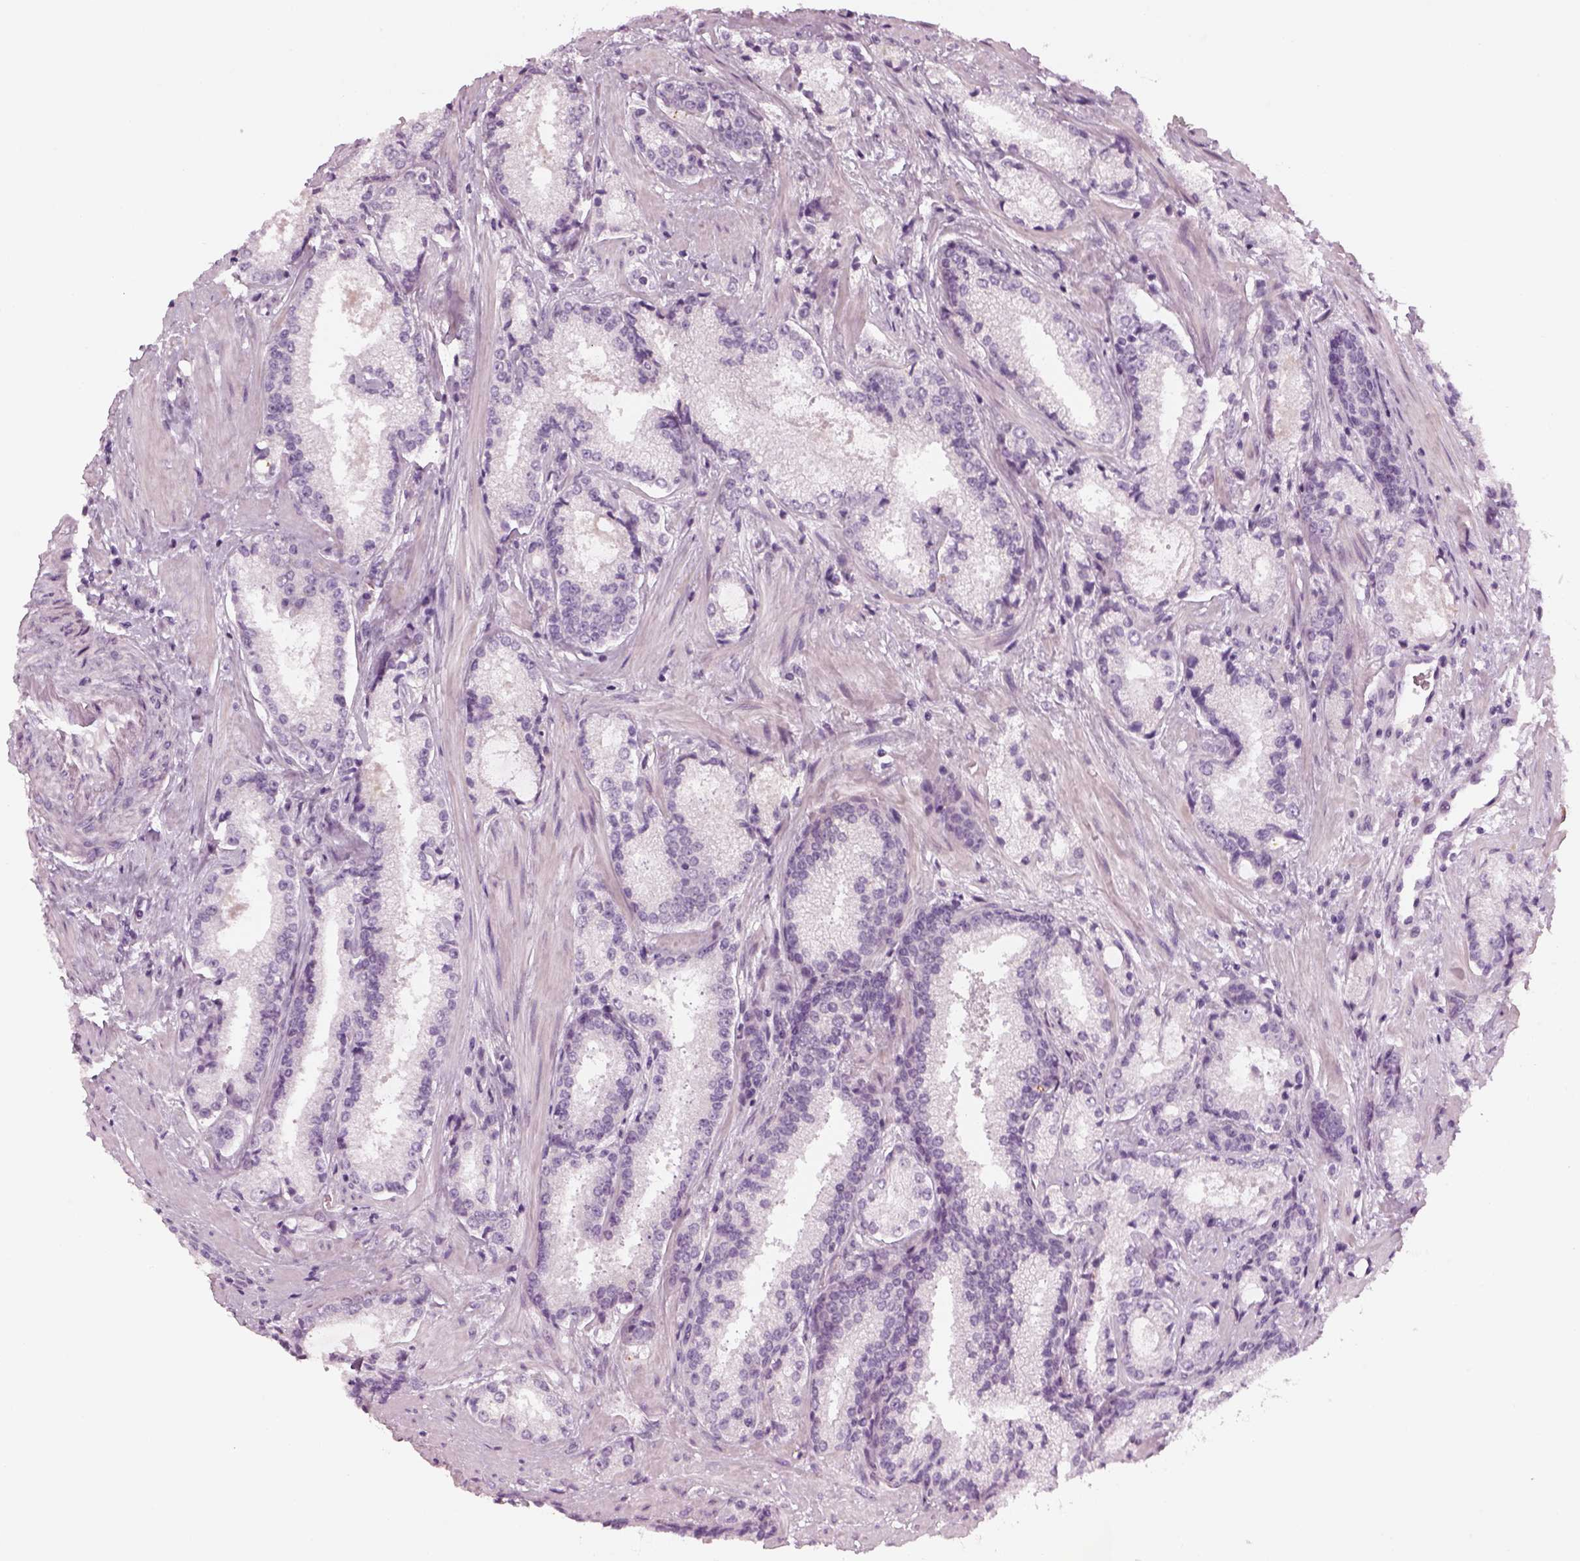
{"staining": {"intensity": "negative", "quantity": "none", "location": "none"}, "tissue": "prostate cancer", "cell_type": "Tumor cells", "image_type": "cancer", "snomed": [{"axis": "morphology", "description": "Adenocarcinoma, Low grade"}, {"axis": "topography", "description": "Prostate"}], "caption": "IHC micrograph of neoplastic tissue: human low-grade adenocarcinoma (prostate) stained with DAB exhibits no significant protein expression in tumor cells.", "gene": "LRRIQ3", "patient": {"sex": "male", "age": 56}}